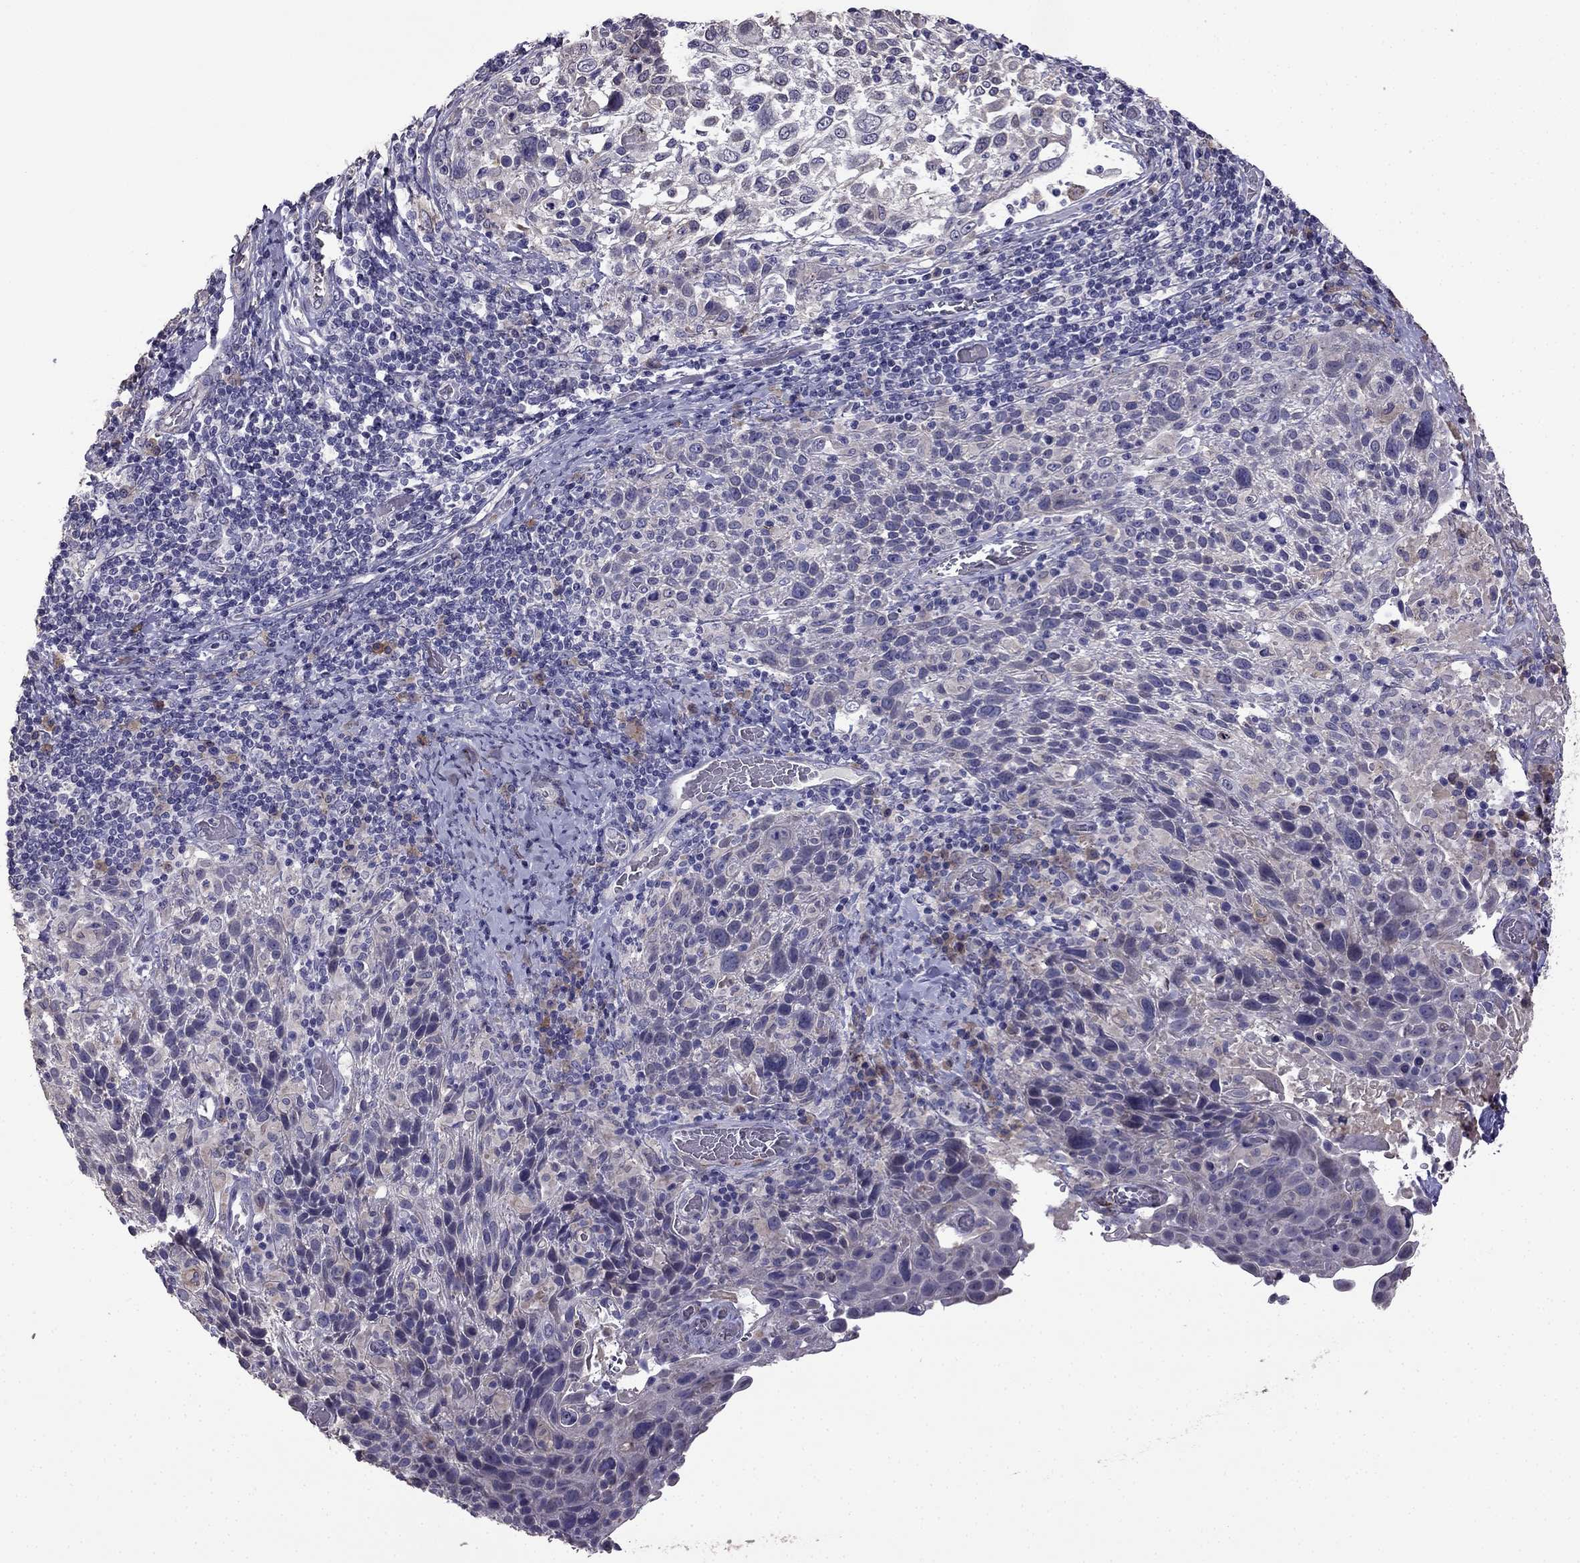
{"staining": {"intensity": "weak", "quantity": "<25%", "location": "cytoplasmic/membranous"}, "tissue": "cervical cancer", "cell_type": "Tumor cells", "image_type": "cancer", "snomed": [{"axis": "morphology", "description": "Squamous cell carcinoma, NOS"}, {"axis": "topography", "description": "Cervix"}], "caption": "Squamous cell carcinoma (cervical) stained for a protein using immunohistochemistry (IHC) reveals no positivity tumor cells.", "gene": "CDH9", "patient": {"sex": "female", "age": 61}}